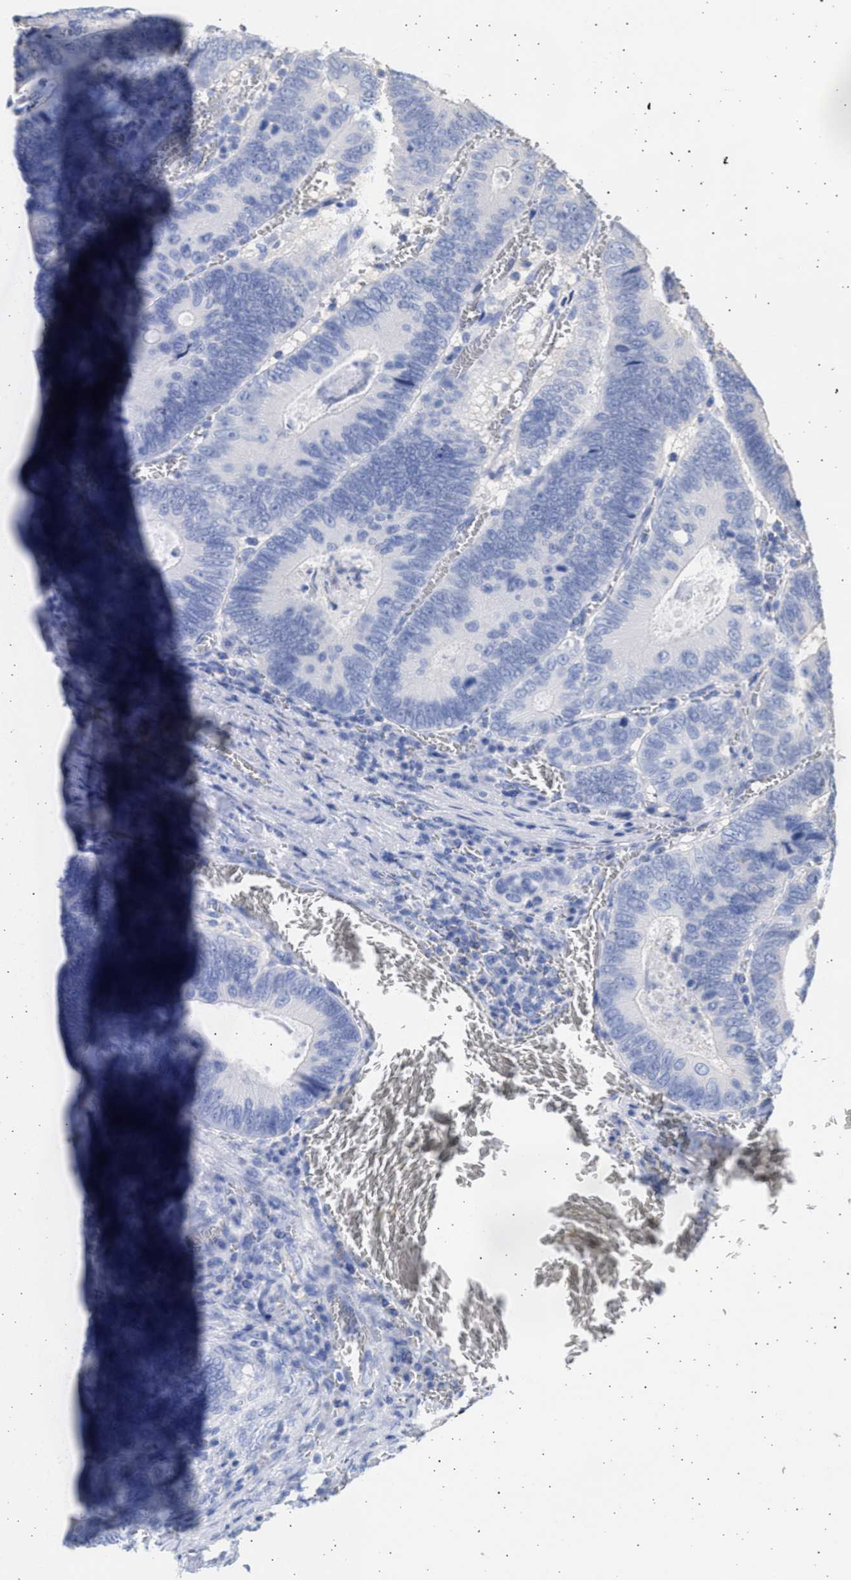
{"staining": {"intensity": "negative", "quantity": "none", "location": "none"}, "tissue": "colorectal cancer", "cell_type": "Tumor cells", "image_type": "cancer", "snomed": [{"axis": "morphology", "description": "Inflammation, NOS"}, {"axis": "morphology", "description": "Adenocarcinoma, NOS"}, {"axis": "topography", "description": "Colon"}], "caption": "This is a photomicrograph of immunohistochemistry (IHC) staining of colorectal cancer (adenocarcinoma), which shows no expression in tumor cells. Brightfield microscopy of immunohistochemistry stained with DAB (brown) and hematoxylin (blue), captured at high magnification.", "gene": "ALDOC", "patient": {"sex": "male", "age": 72}}